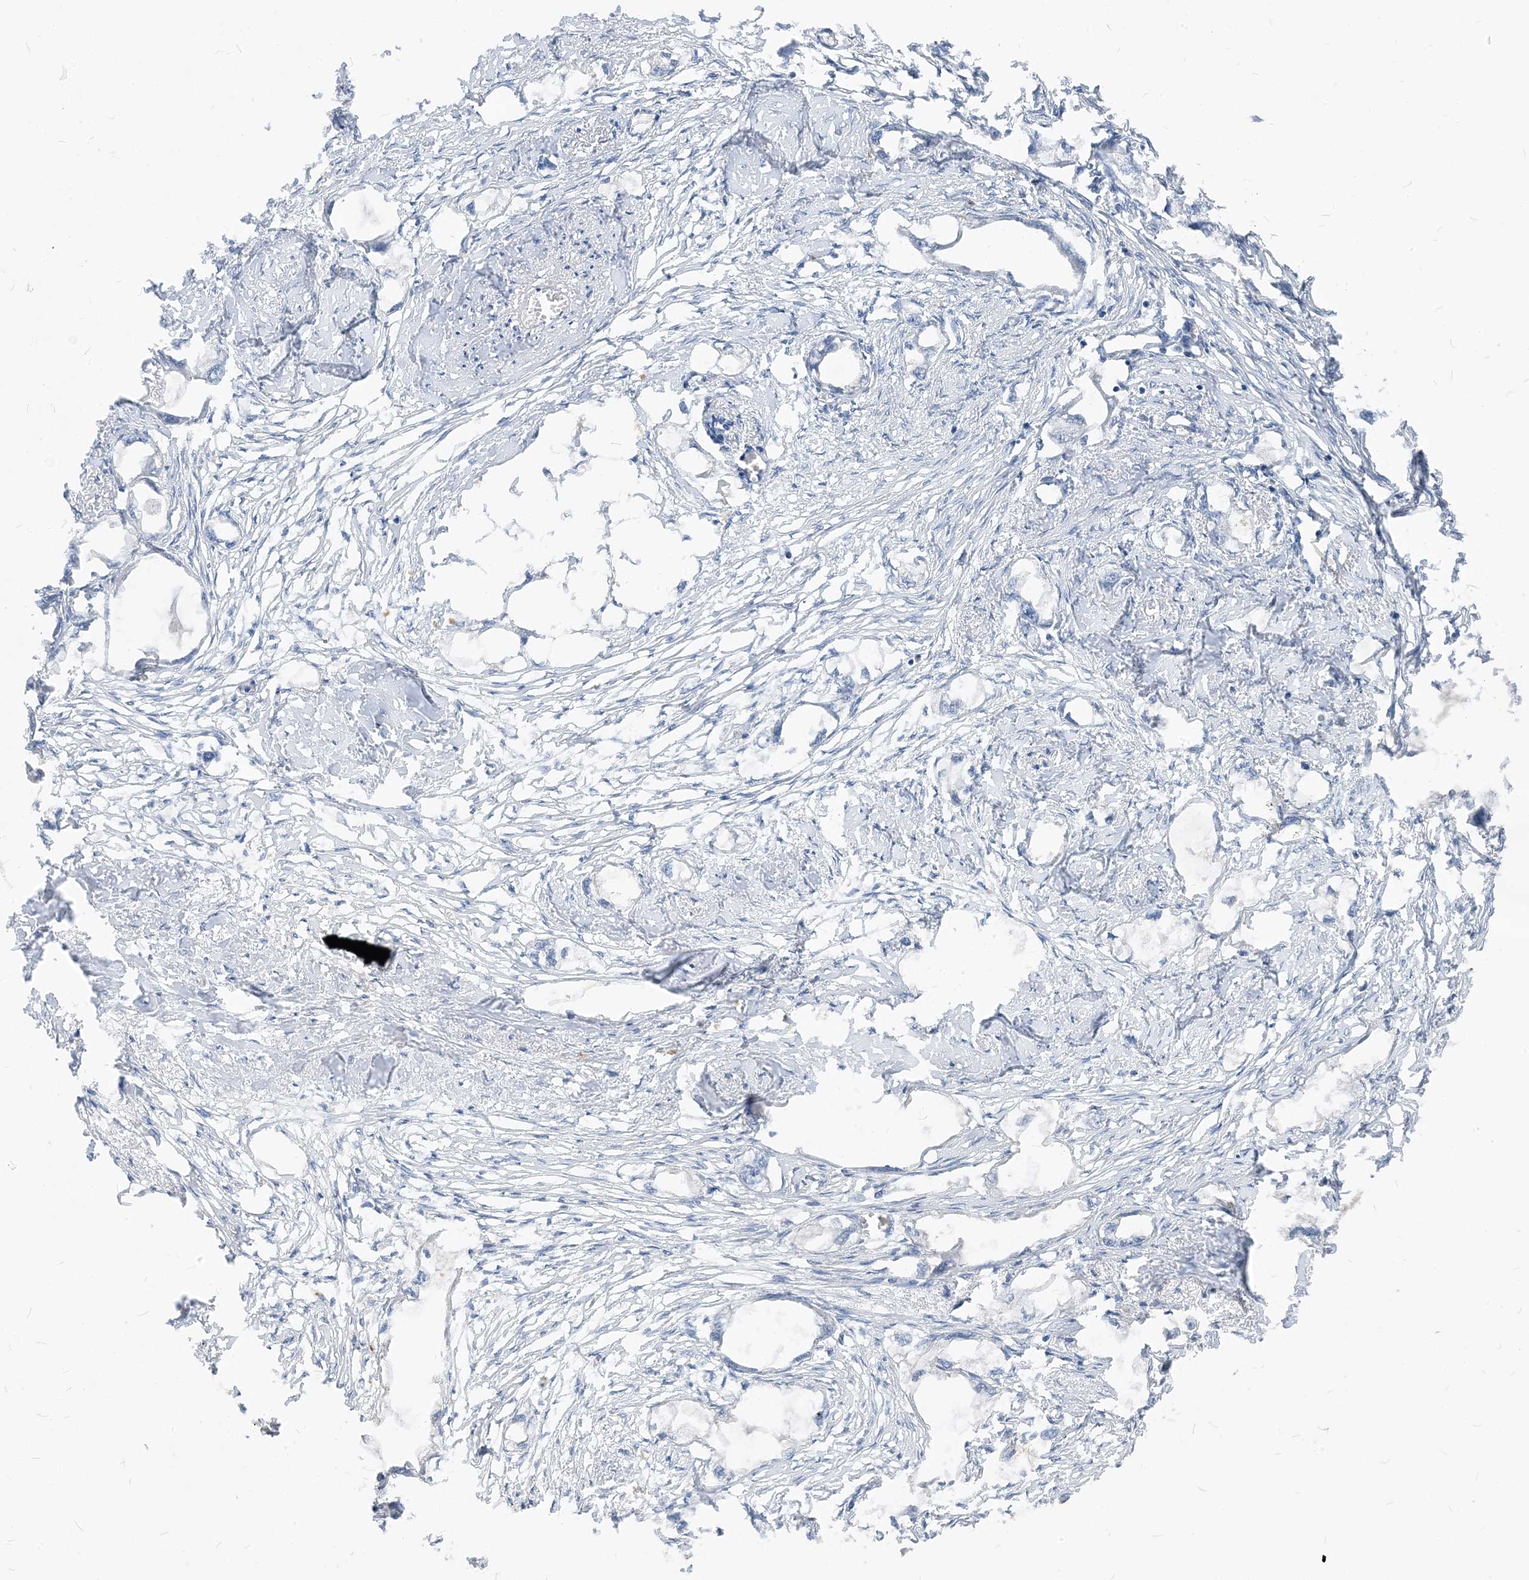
{"staining": {"intensity": "negative", "quantity": "none", "location": "none"}, "tissue": "endometrial cancer", "cell_type": "Tumor cells", "image_type": "cancer", "snomed": [{"axis": "morphology", "description": "Adenocarcinoma, NOS"}, {"axis": "morphology", "description": "Adenocarcinoma, metastatic, NOS"}, {"axis": "topography", "description": "Adipose tissue"}, {"axis": "topography", "description": "Endometrium"}], "caption": "Protein analysis of adenocarcinoma (endometrial) shows no significant positivity in tumor cells.", "gene": "NCOA7", "patient": {"sex": "female", "age": 67}}